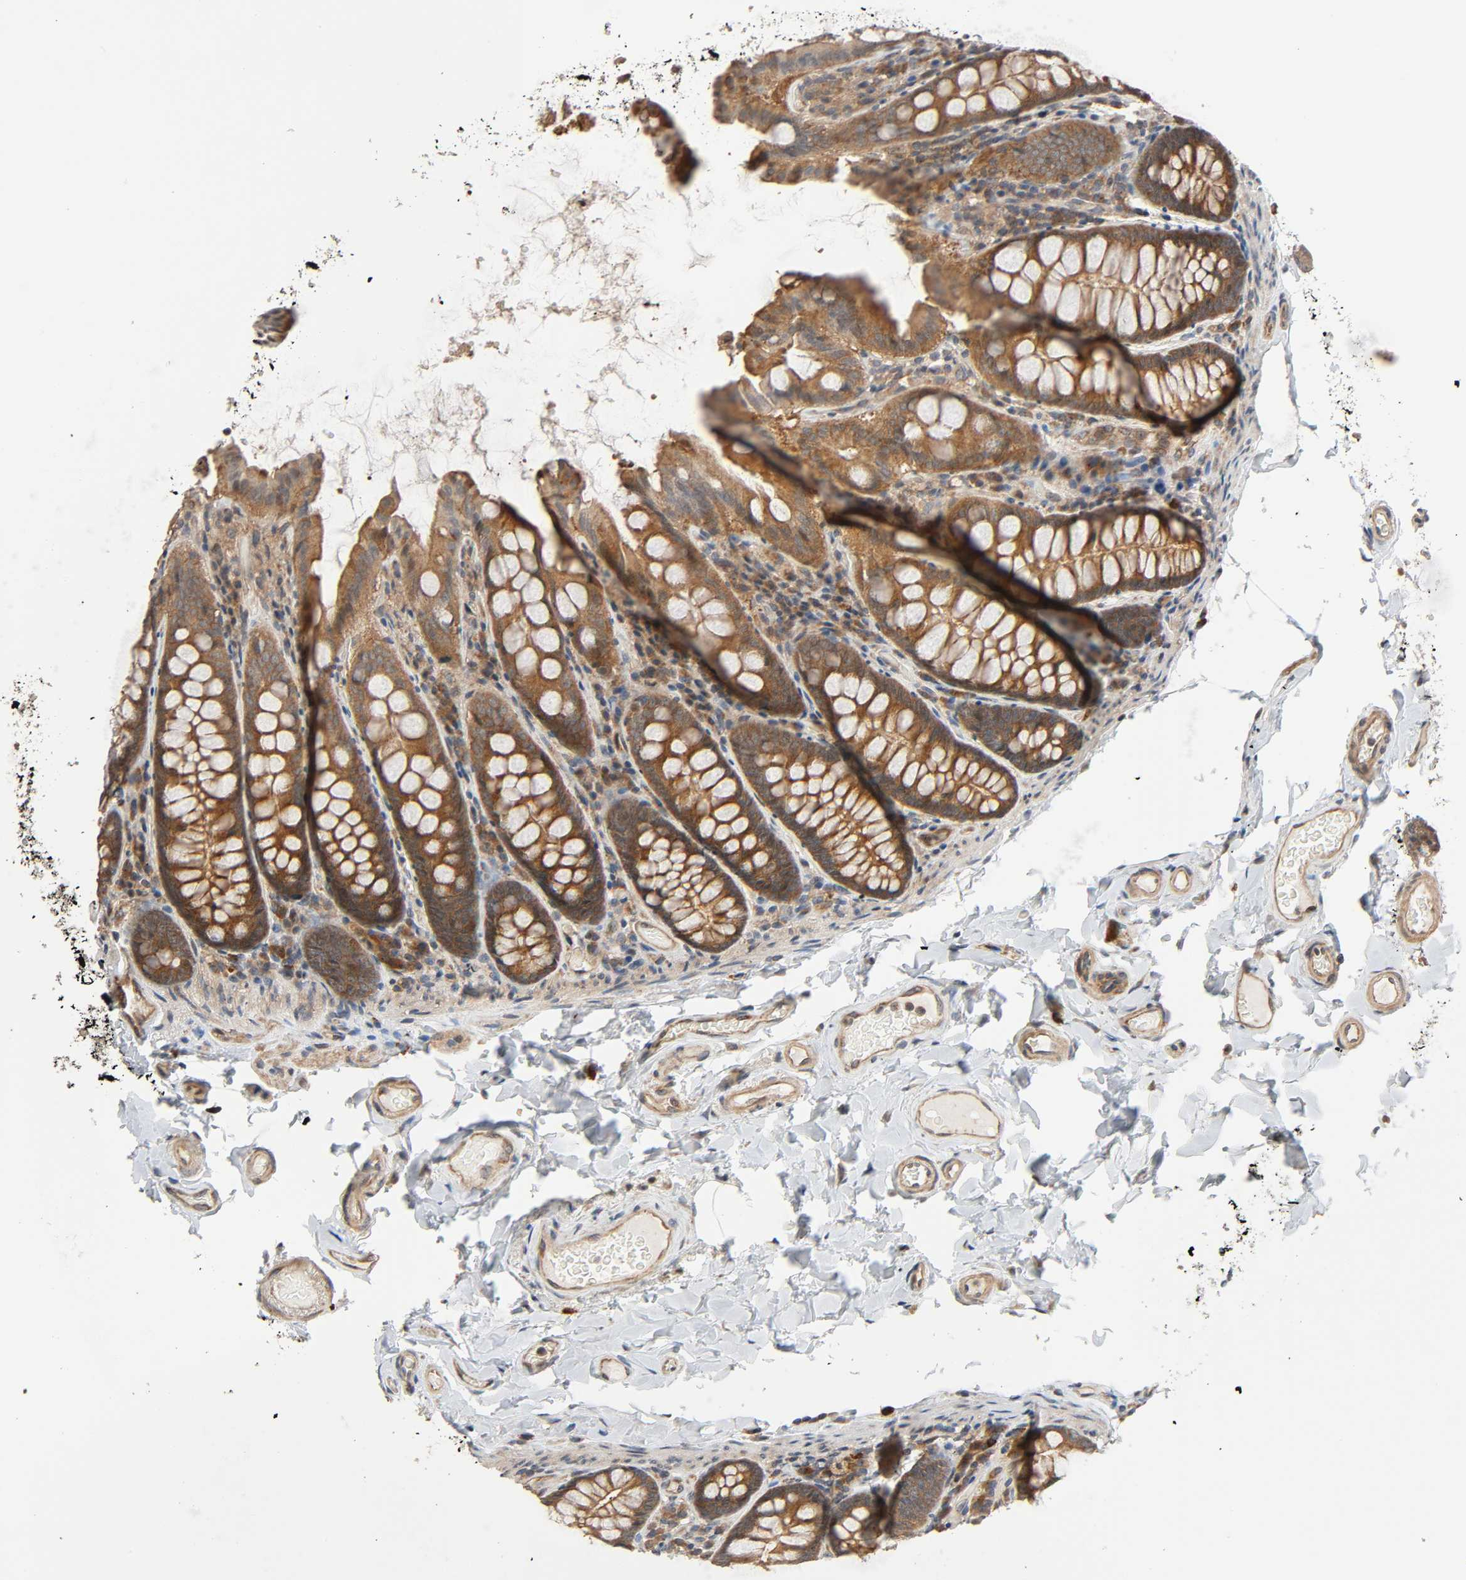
{"staining": {"intensity": "moderate", "quantity": ">75%", "location": "cytoplasmic/membranous"}, "tissue": "colon", "cell_type": "Endothelial cells", "image_type": "normal", "snomed": [{"axis": "morphology", "description": "Normal tissue, NOS"}, {"axis": "topography", "description": "Colon"}], "caption": "An immunohistochemistry (IHC) photomicrograph of unremarkable tissue is shown. Protein staining in brown labels moderate cytoplasmic/membranous positivity in colon within endothelial cells.", "gene": "PPP2R1B", "patient": {"sex": "female", "age": 61}}